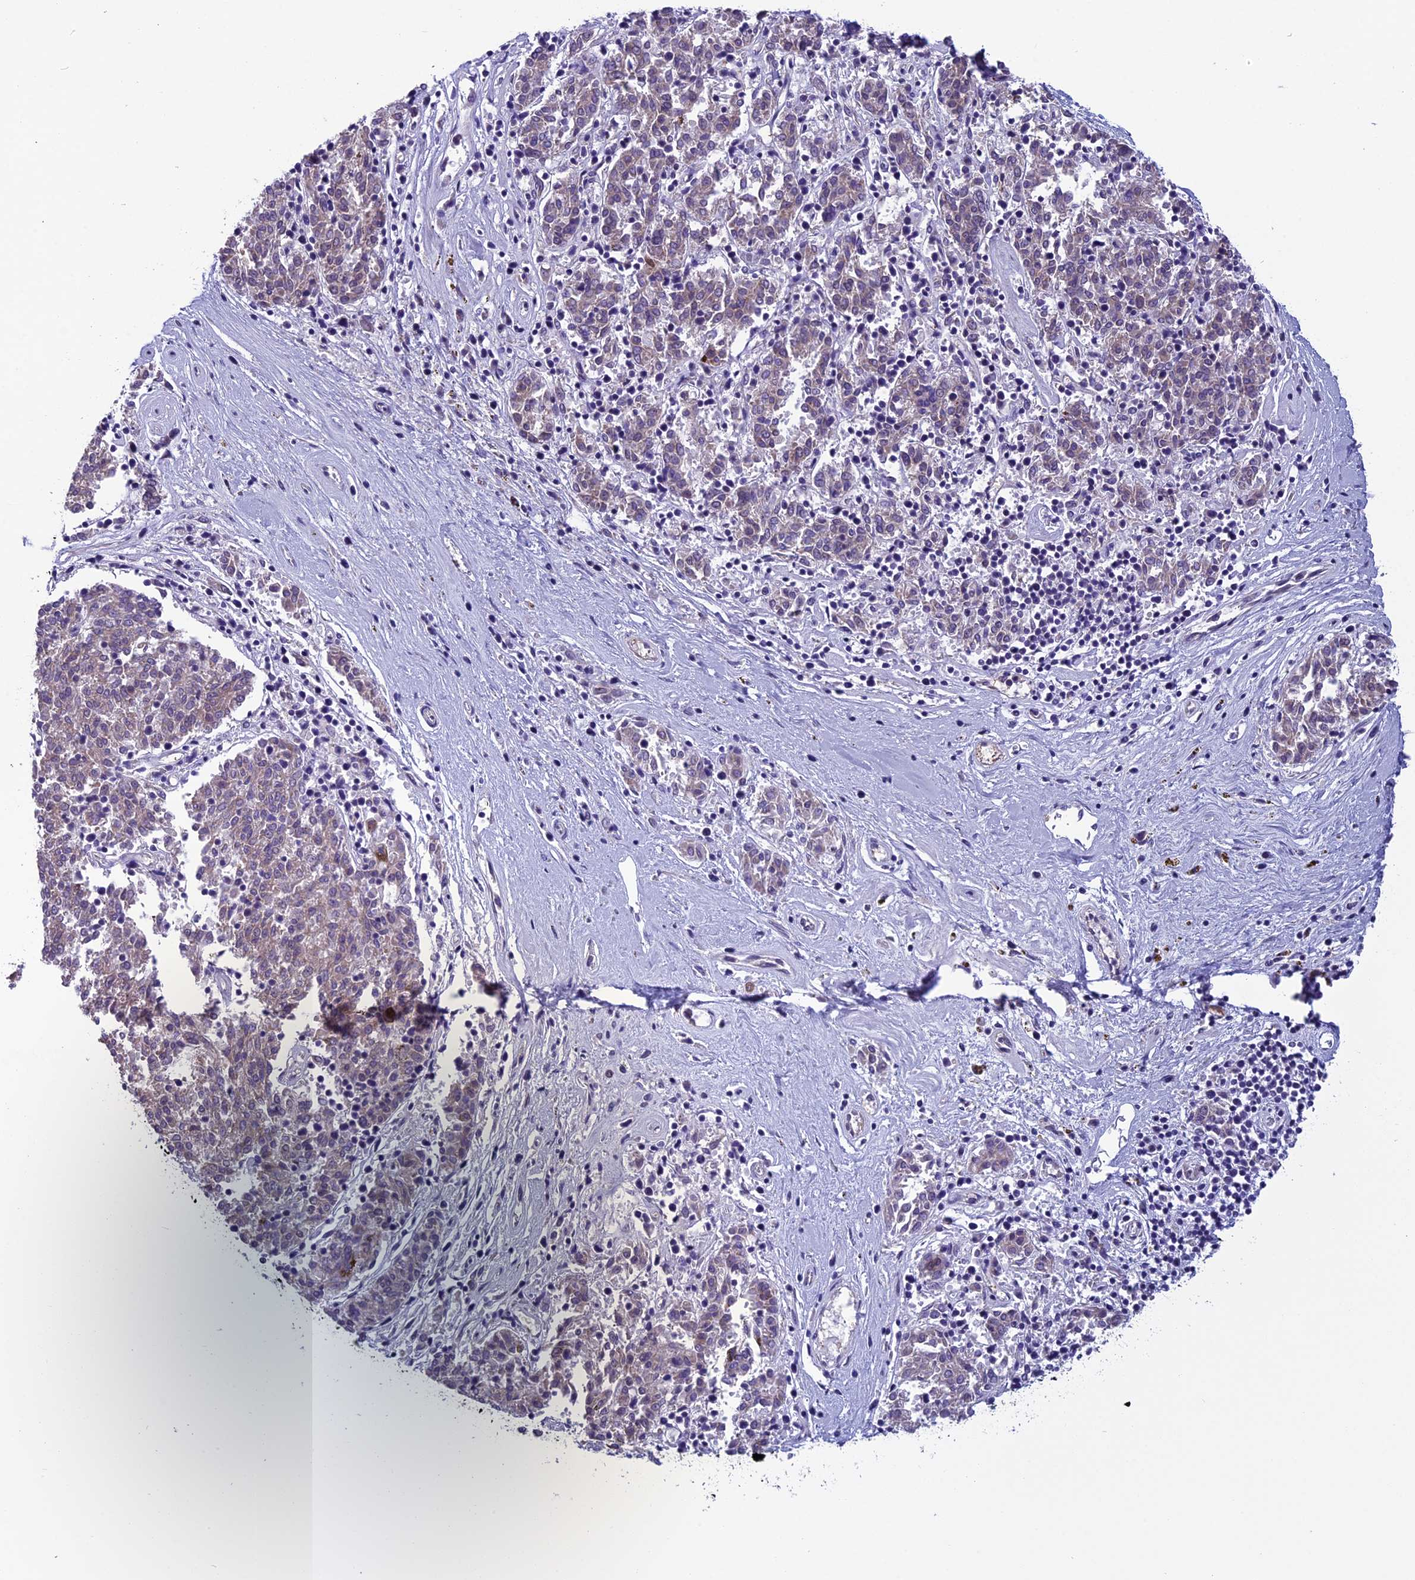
{"staining": {"intensity": "weak", "quantity": "25%-75%", "location": "cytoplasmic/membranous"}, "tissue": "melanoma", "cell_type": "Tumor cells", "image_type": "cancer", "snomed": [{"axis": "morphology", "description": "Malignant melanoma, NOS"}, {"axis": "topography", "description": "Skin"}], "caption": "Tumor cells show low levels of weak cytoplasmic/membranous expression in approximately 25%-75% of cells in human malignant melanoma. (DAB (3,3'-diaminobenzidine) IHC with brightfield microscopy, high magnification).", "gene": "ZNF317", "patient": {"sex": "female", "age": 72}}